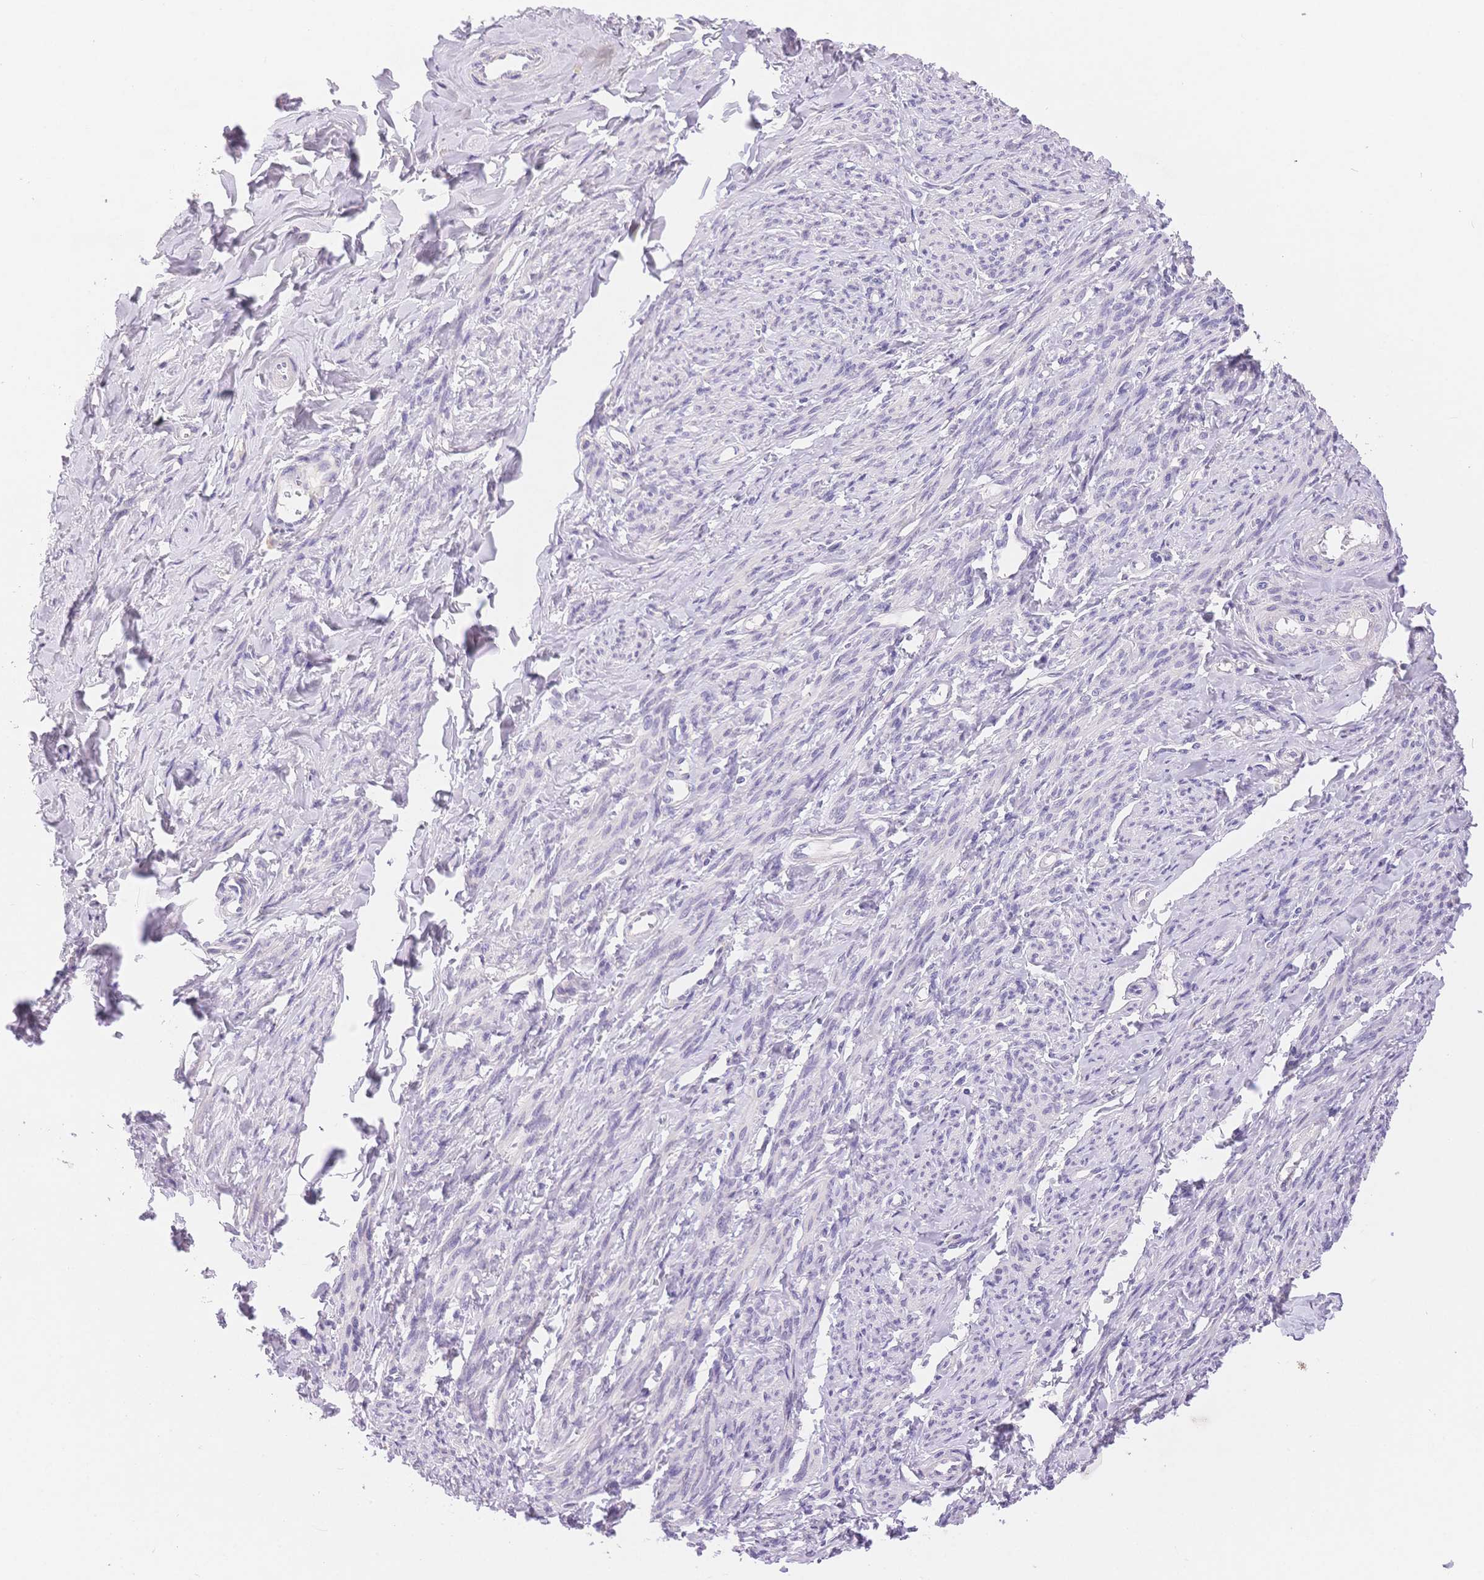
{"staining": {"intensity": "negative", "quantity": "none", "location": "none"}, "tissue": "smooth muscle", "cell_type": "Smooth muscle cells", "image_type": "normal", "snomed": [{"axis": "morphology", "description": "Normal tissue, NOS"}, {"axis": "topography", "description": "Smooth muscle"}], "caption": "Immunohistochemical staining of benign smooth muscle reveals no significant expression in smooth muscle cells. Nuclei are stained in blue.", "gene": "MYOM1", "patient": {"sex": "female", "age": 65}}